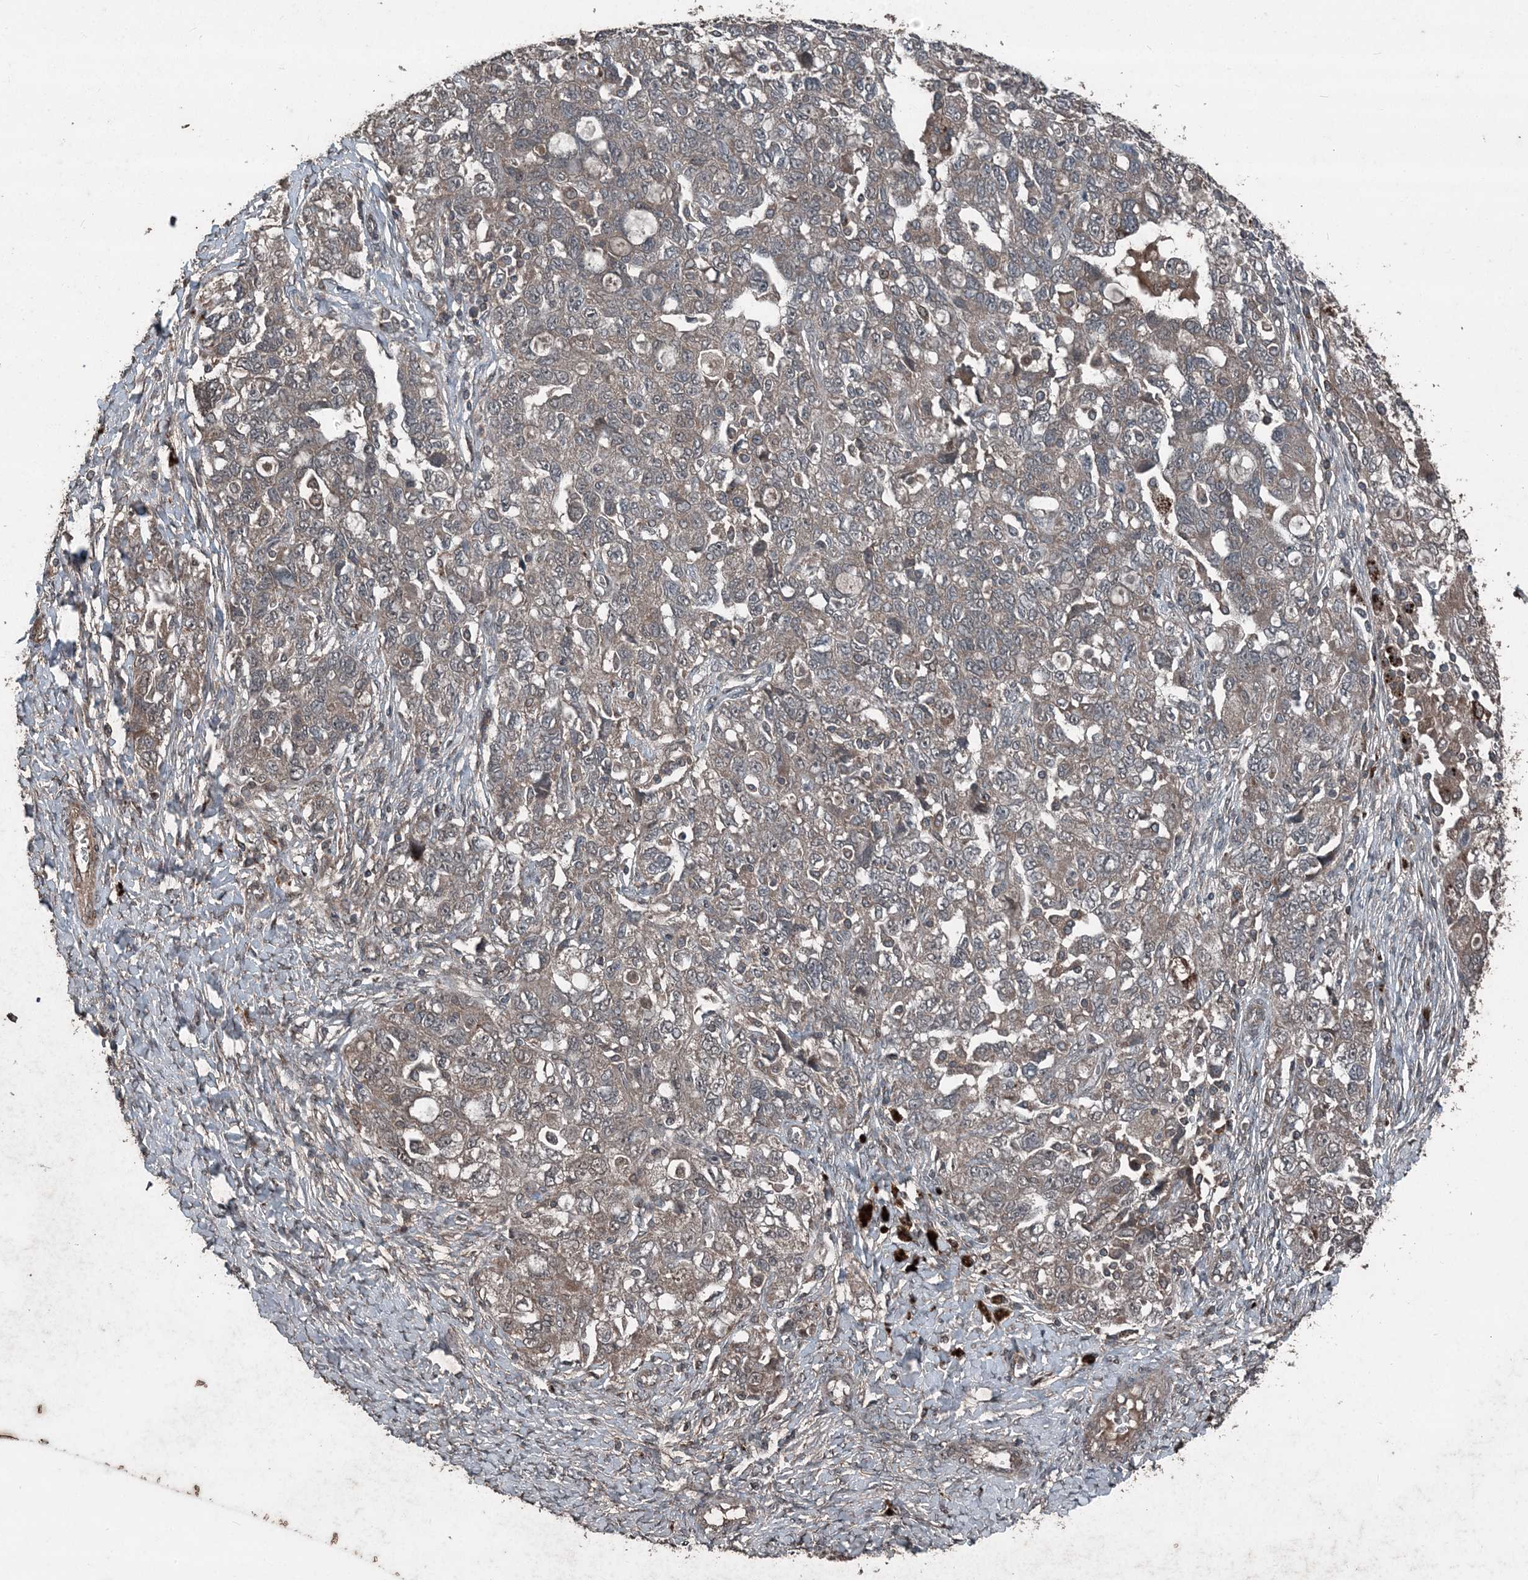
{"staining": {"intensity": "weak", "quantity": "25%-75%", "location": "cytoplasmic/membranous"}, "tissue": "ovarian cancer", "cell_type": "Tumor cells", "image_type": "cancer", "snomed": [{"axis": "morphology", "description": "Carcinoma, NOS"}, {"axis": "morphology", "description": "Cystadenocarcinoma, serous, NOS"}, {"axis": "topography", "description": "Ovary"}], "caption": "A low amount of weak cytoplasmic/membranous positivity is present in approximately 25%-75% of tumor cells in ovarian cancer tissue.", "gene": "CFL1", "patient": {"sex": "female", "age": 69}}